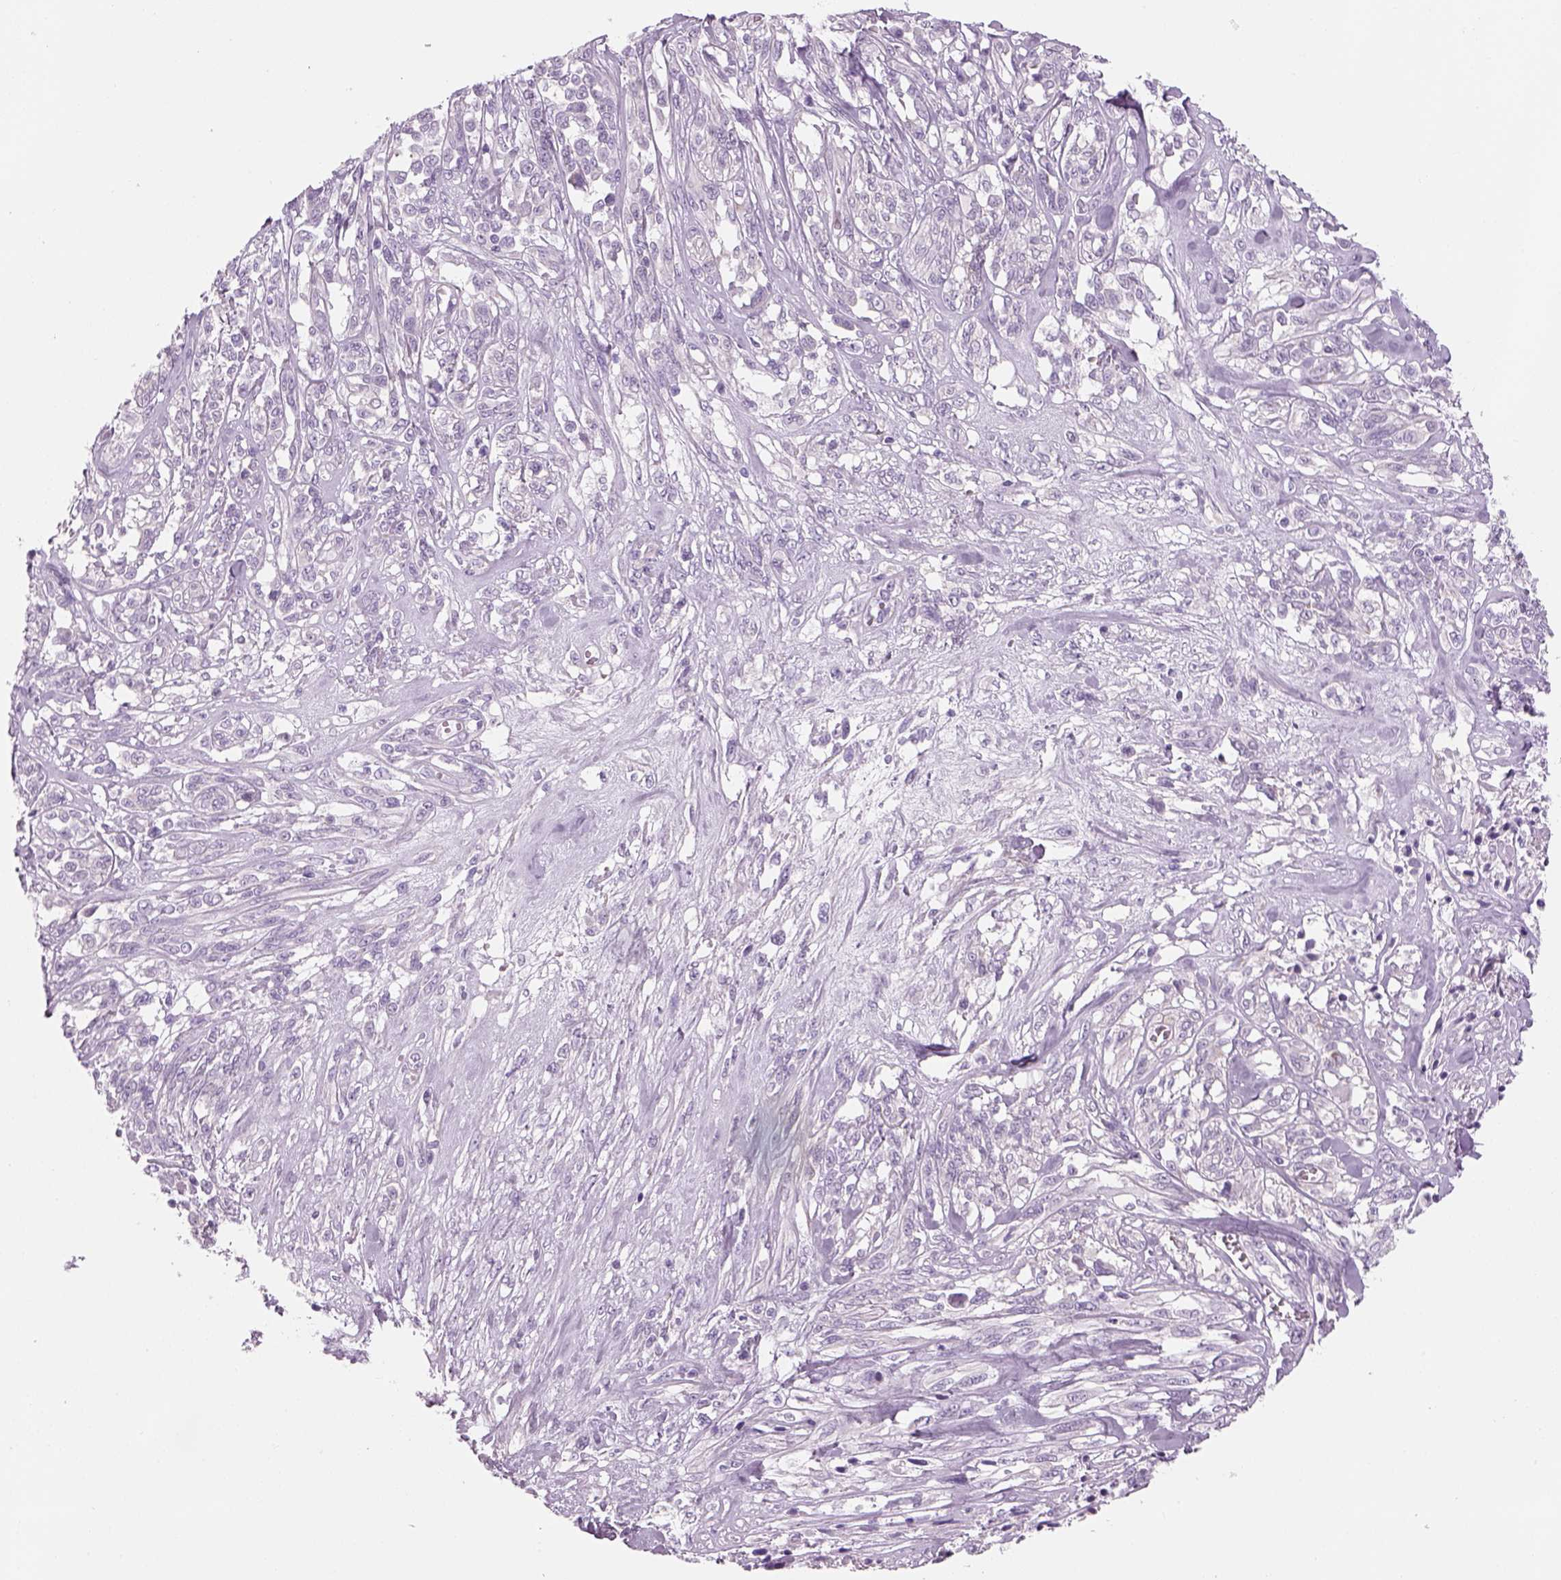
{"staining": {"intensity": "negative", "quantity": "none", "location": "none"}, "tissue": "melanoma", "cell_type": "Tumor cells", "image_type": "cancer", "snomed": [{"axis": "morphology", "description": "Malignant melanoma, NOS"}, {"axis": "topography", "description": "Skin"}], "caption": "There is no significant staining in tumor cells of malignant melanoma.", "gene": "KCNMB4", "patient": {"sex": "female", "age": 91}}